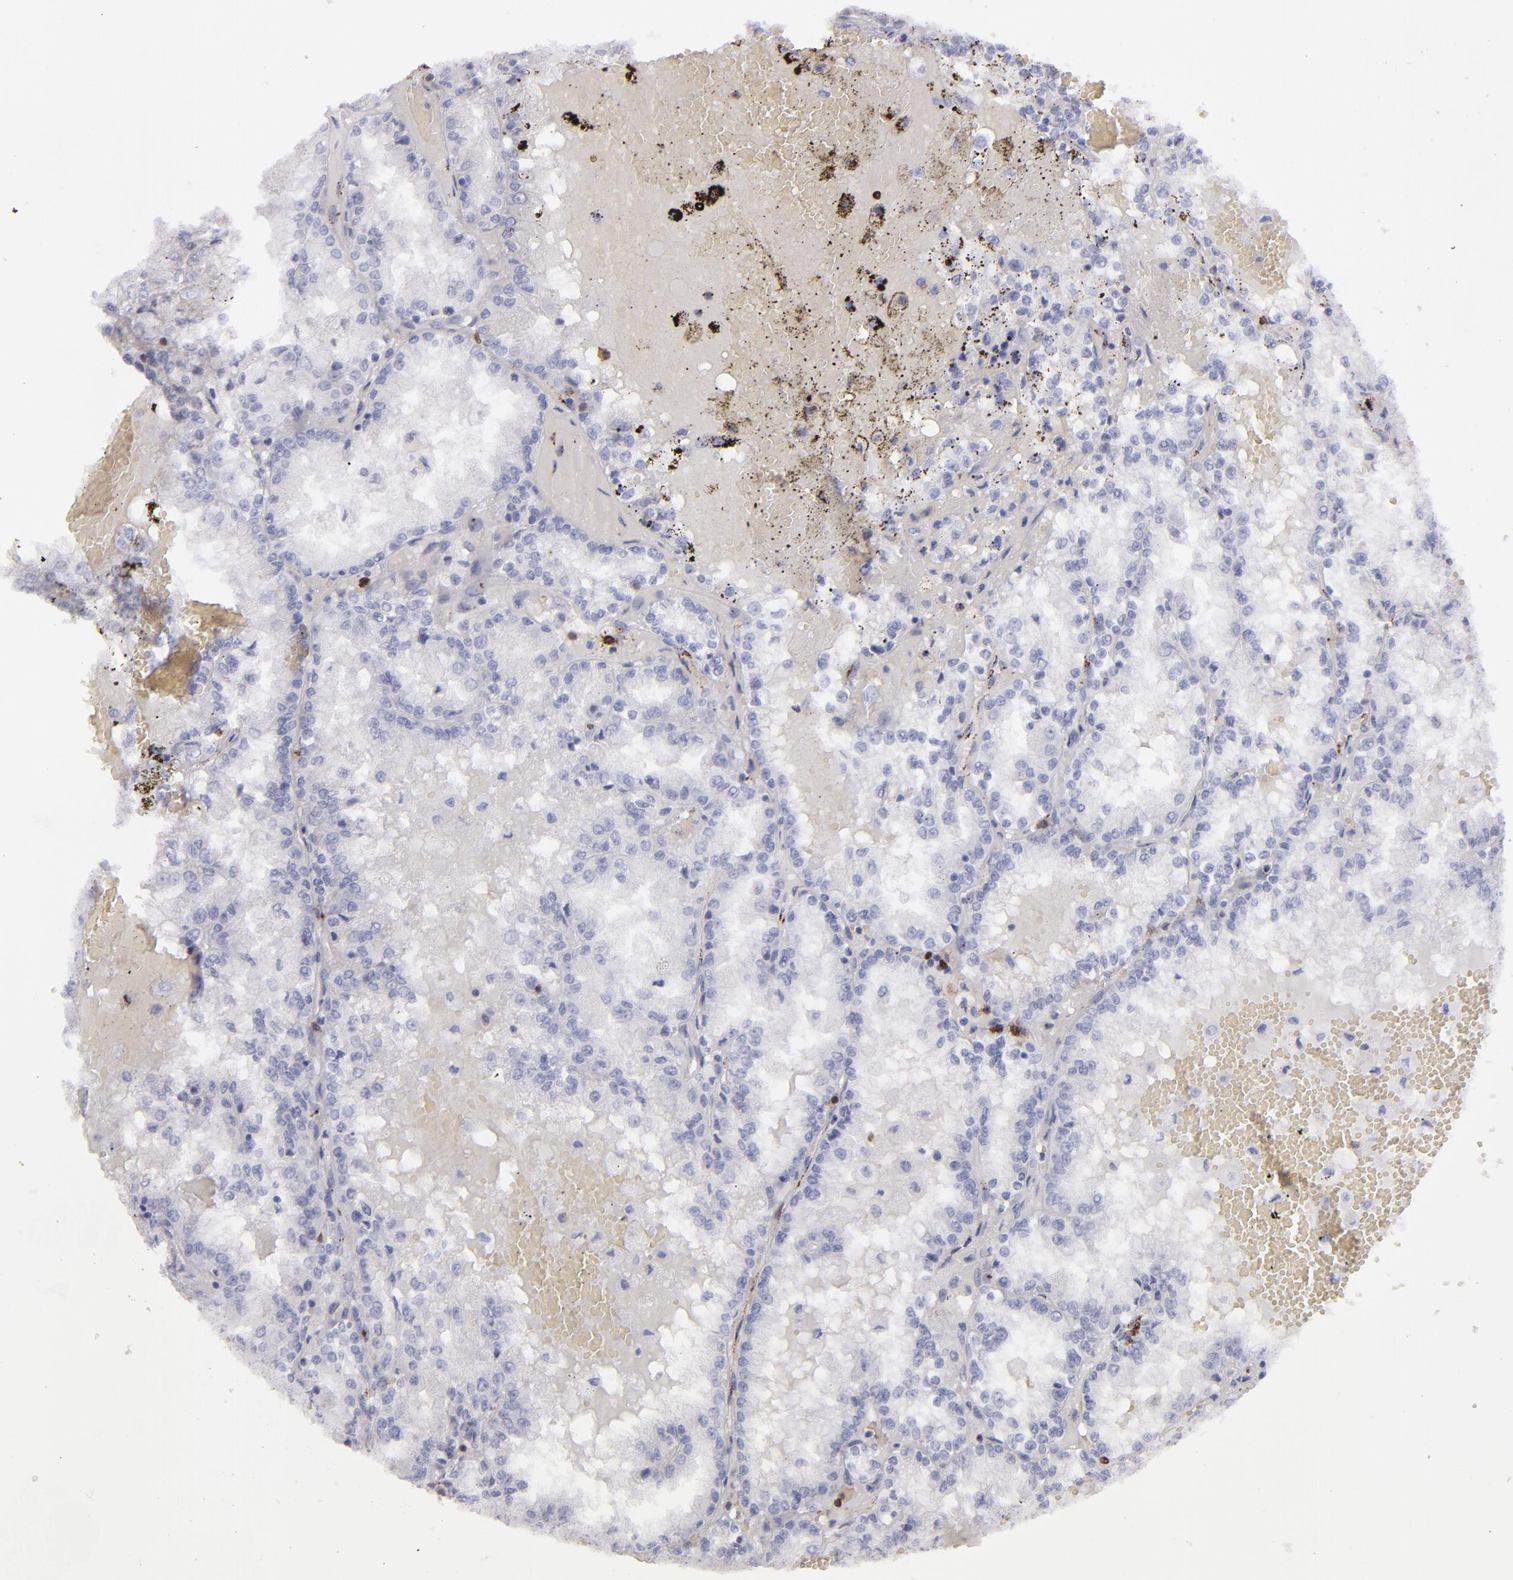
{"staining": {"intensity": "negative", "quantity": "none", "location": "none"}, "tissue": "renal cancer", "cell_type": "Tumor cells", "image_type": "cancer", "snomed": [{"axis": "morphology", "description": "Adenocarcinoma, NOS"}, {"axis": "topography", "description": "Kidney"}], "caption": "IHC photomicrograph of neoplastic tissue: human renal cancer (adenocarcinoma) stained with DAB (3,3'-diaminobenzidine) shows no significant protein expression in tumor cells. (DAB (3,3'-diaminobenzidine) immunohistochemistry visualized using brightfield microscopy, high magnification).", "gene": "CD27", "patient": {"sex": "female", "age": 56}}